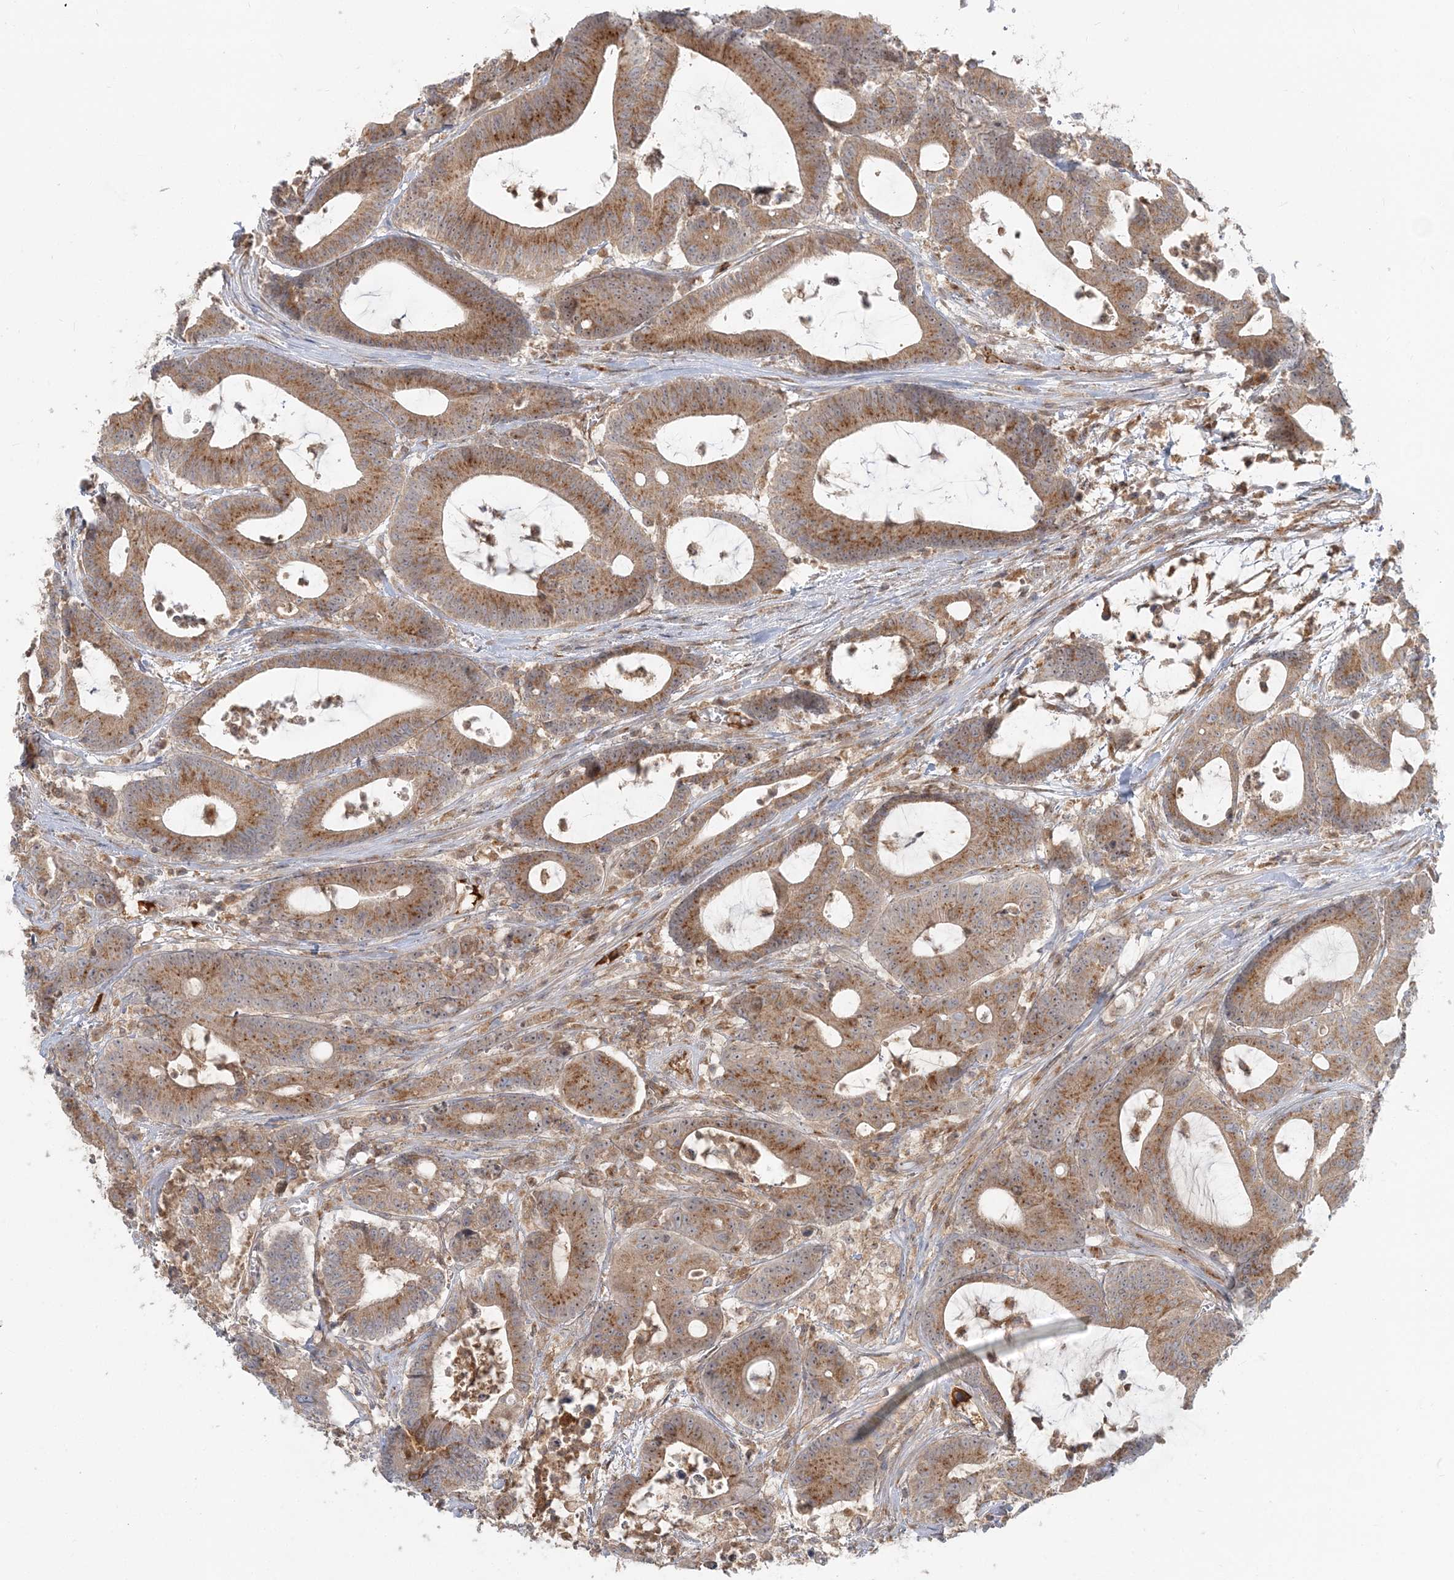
{"staining": {"intensity": "moderate", "quantity": ">75%", "location": "cytoplasmic/membranous"}, "tissue": "colorectal cancer", "cell_type": "Tumor cells", "image_type": "cancer", "snomed": [{"axis": "morphology", "description": "Adenocarcinoma, NOS"}, {"axis": "topography", "description": "Colon"}], "caption": "The micrograph demonstrates a brown stain indicating the presence of a protein in the cytoplasmic/membranous of tumor cells in adenocarcinoma (colorectal).", "gene": "AP1AR", "patient": {"sex": "female", "age": 84}}